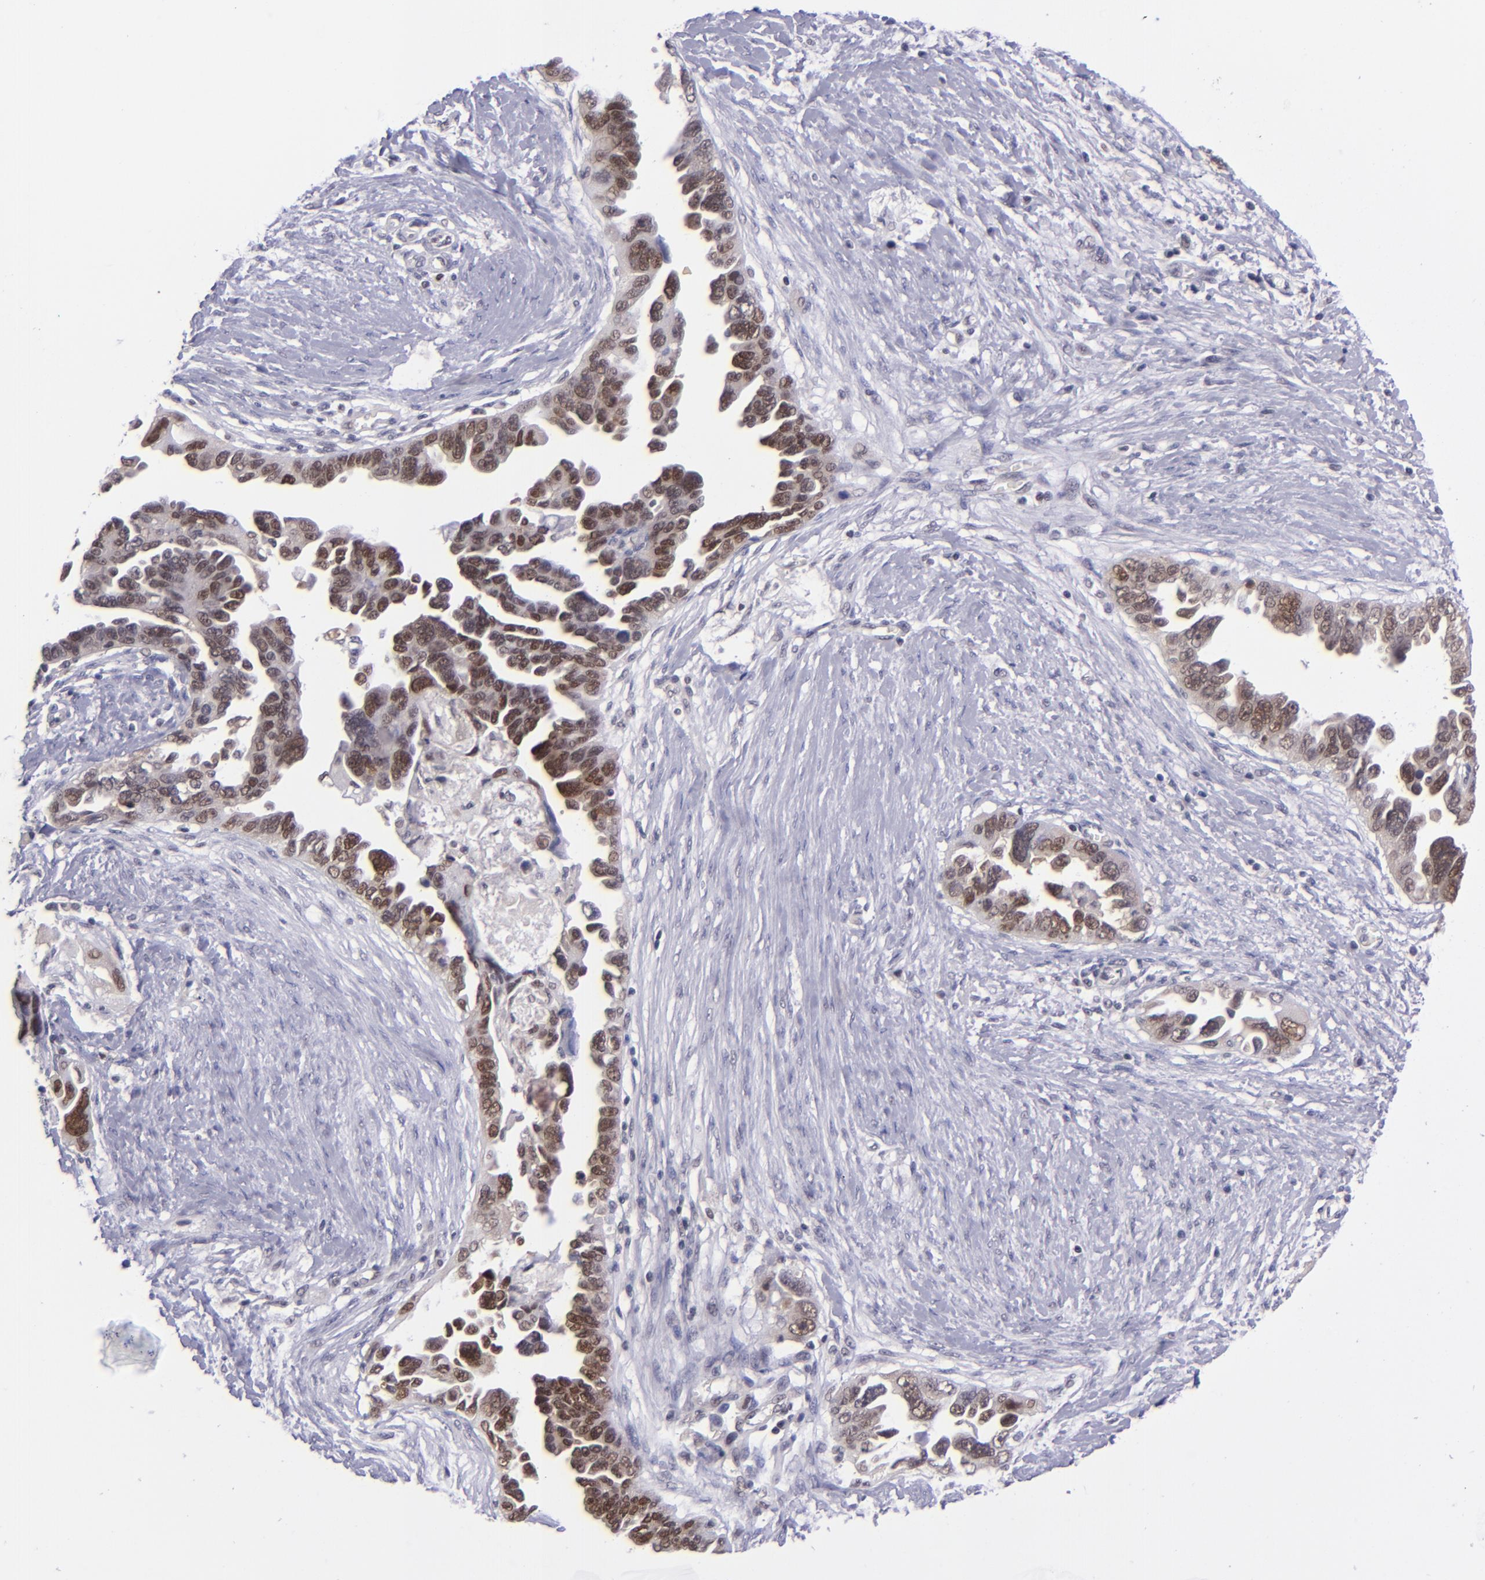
{"staining": {"intensity": "strong", "quantity": ">75%", "location": "nuclear"}, "tissue": "ovarian cancer", "cell_type": "Tumor cells", "image_type": "cancer", "snomed": [{"axis": "morphology", "description": "Cystadenocarcinoma, serous, NOS"}, {"axis": "topography", "description": "Ovary"}], "caption": "About >75% of tumor cells in human serous cystadenocarcinoma (ovarian) demonstrate strong nuclear protein staining as visualized by brown immunohistochemical staining.", "gene": "BAG1", "patient": {"sex": "female", "age": 63}}